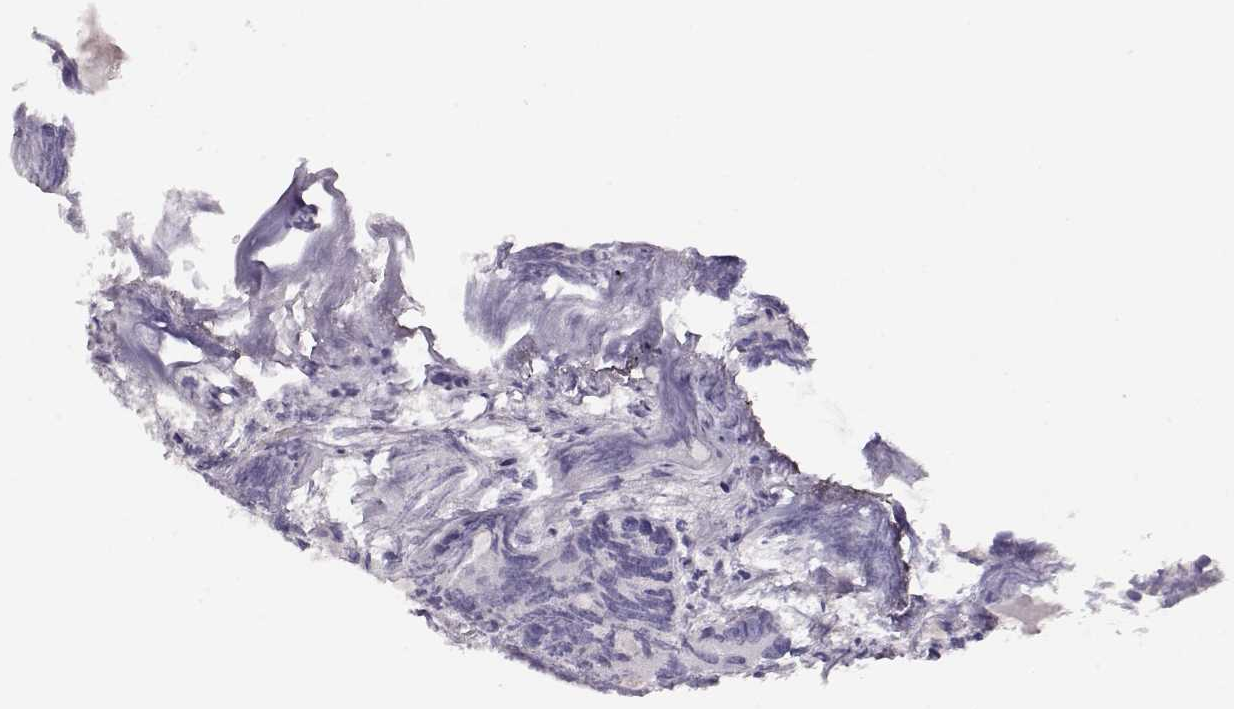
{"staining": {"intensity": "negative", "quantity": "none", "location": "none"}, "tissue": "prostate cancer", "cell_type": "Tumor cells", "image_type": "cancer", "snomed": [{"axis": "morphology", "description": "Adenocarcinoma, Medium grade"}, {"axis": "topography", "description": "Prostate"}], "caption": "High magnification brightfield microscopy of prostate cancer (medium-grade adenocarcinoma) stained with DAB (3,3'-diaminobenzidine) (brown) and counterstained with hematoxylin (blue): tumor cells show no significant staining. (DAB immunohistochemistry (IHC), high magnification).", "gene": "MAGEC1", "patient": {"sex": "male", "age": 74}}